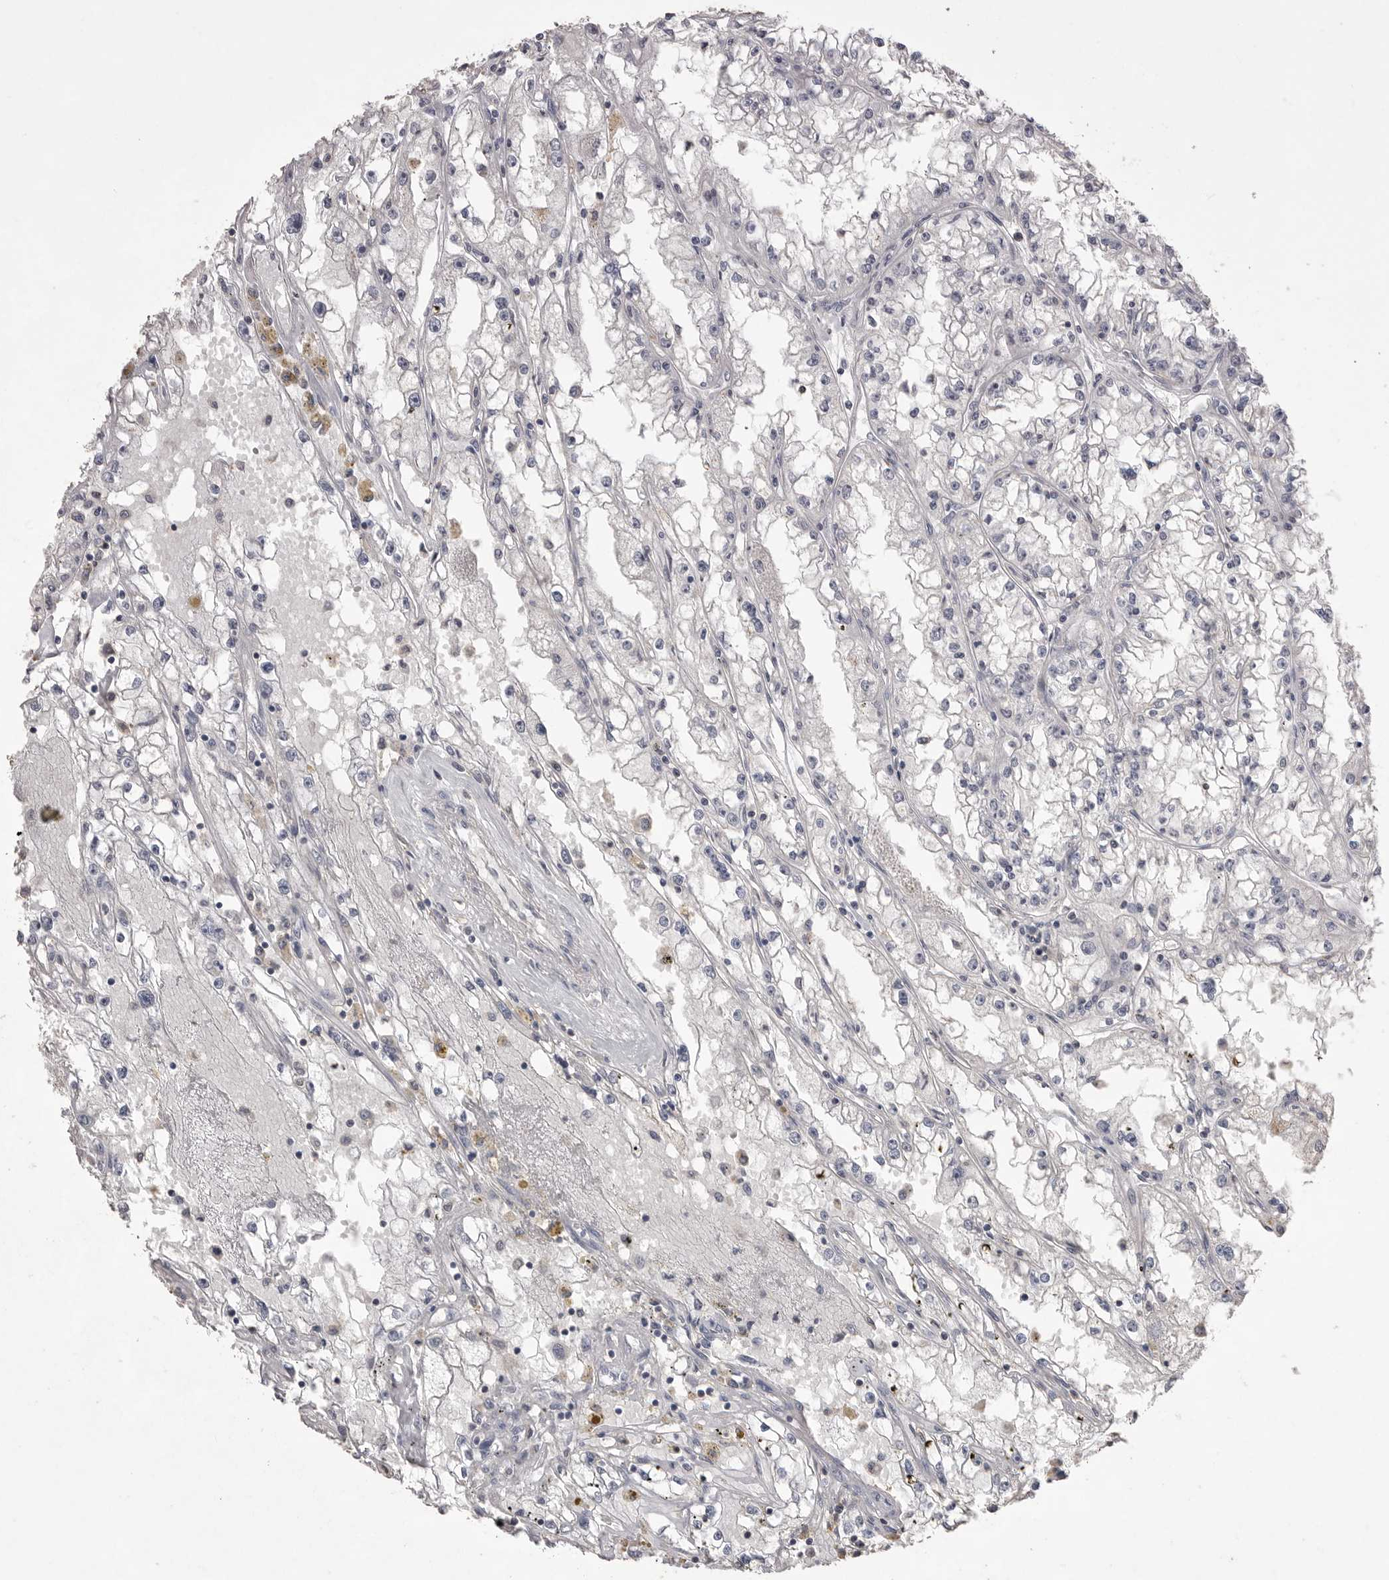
{"staining": {"intensity": "negative", "quantity": "none", "location": "none"}, "tissue": "renal cancer", "cell_type": "Tumor cells", "image_type": "cancer", "snomed": [{"axis": "morphology", "description": "Adenocarcinoma, NOS"}, {"axis": "topography", "description": "Kidney"}], "caption": "Tumor cells show no significant staining in renal cancer (adenocarcinoma). (DAB immunohistochemistry (IHC), high magnification).", "gene": "MMP7", "patient": {"sex": "male", "age": 56}}